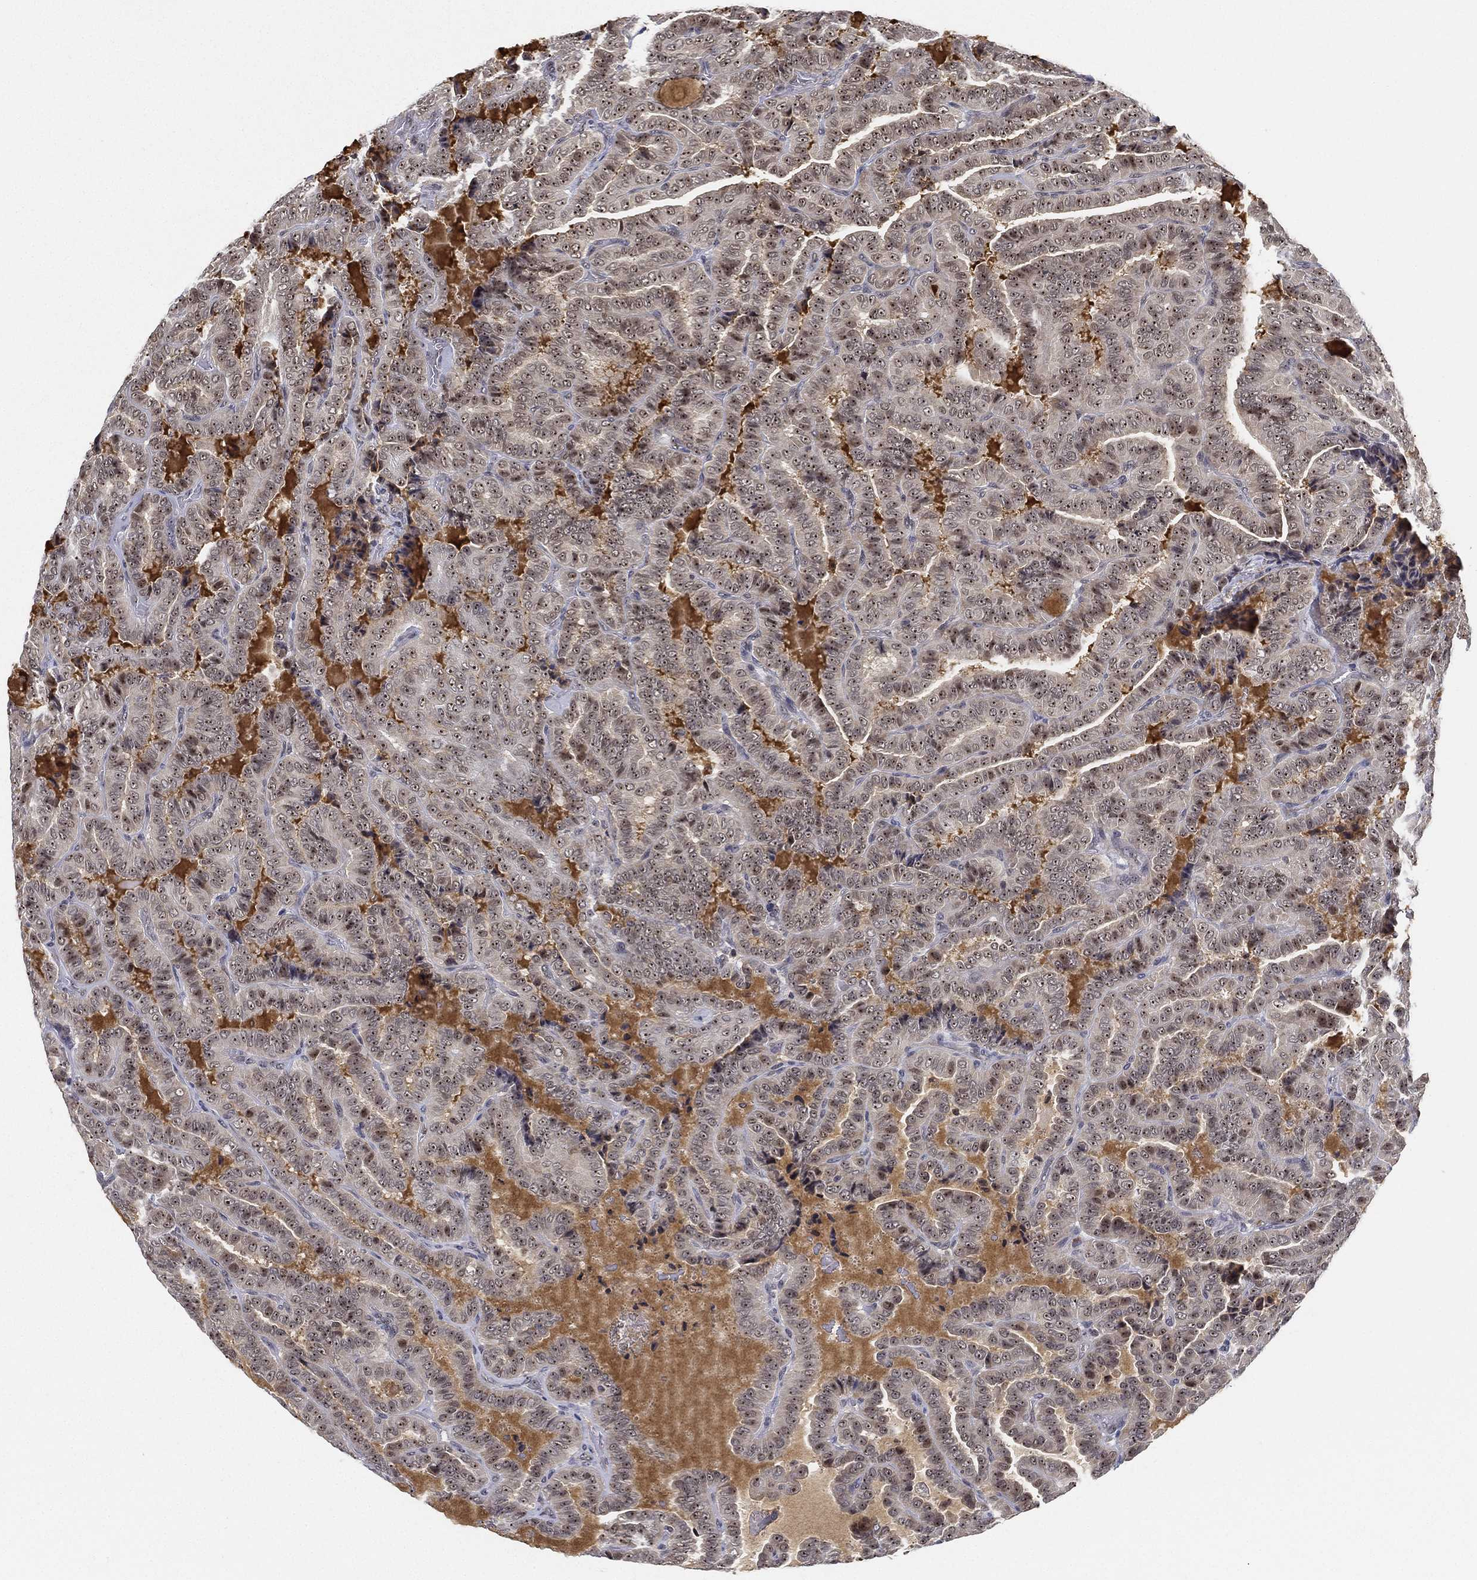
{"staining": {"intensity": "moderate", "quantity": ">75%", "location": "nuclear"}, "tissue": "thyroid cancer", "cell_type": "Tumor cells", "image_type": "cancer", "snomed": [{"axis": "morphology", "description": "Papillary adenocarcinoma, NOS"}, {"axis": "topography", "description": "Thyroid gland"}], "caption": "Brown immunohistochemical staining in human papillary adenocarcinoma (thyroid) demonstrates moderate nuclear staining in approximately >75% of tumor cells.", "gene": "PPP1R16B", "patient": {"sex": "female", "age": 39}}